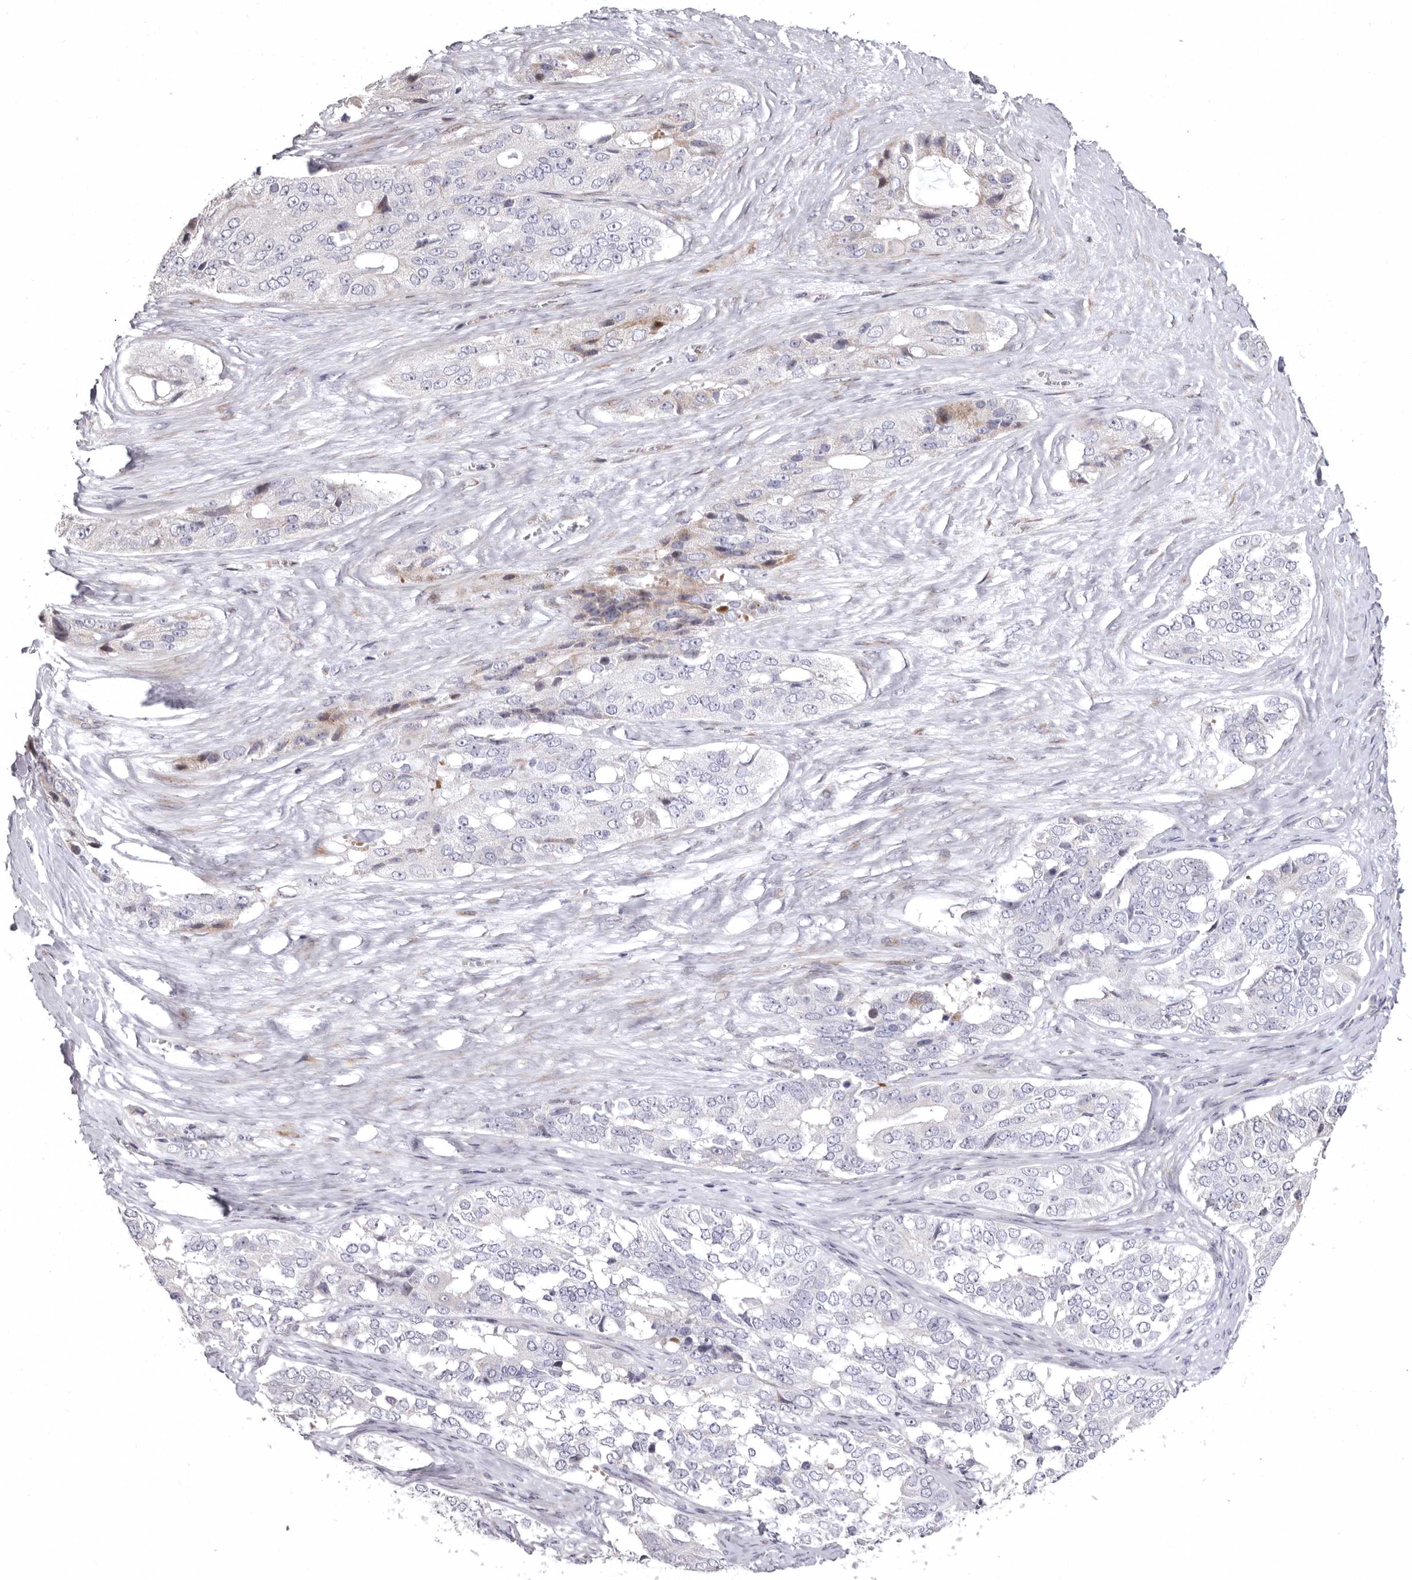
{"staining": {"intensity": "negative", "quantity": "none", "location": "none"}, "tissue": "ovarian cancer", "cell_type": "Tumor cells", "image_type": "cancer", "snomed": [{"axis": "morphology", "description": "Carcinoma, endometroid"}, {"axis": "topography", "description": "Ovary"}], "caption": "Immunohistochemistry image of human ovarian cancer stained for a protein (brown), which exhibits no positivity in tumor cells.", "gene": "AIDA", "patient": {"sex": "female", "age": 51}}